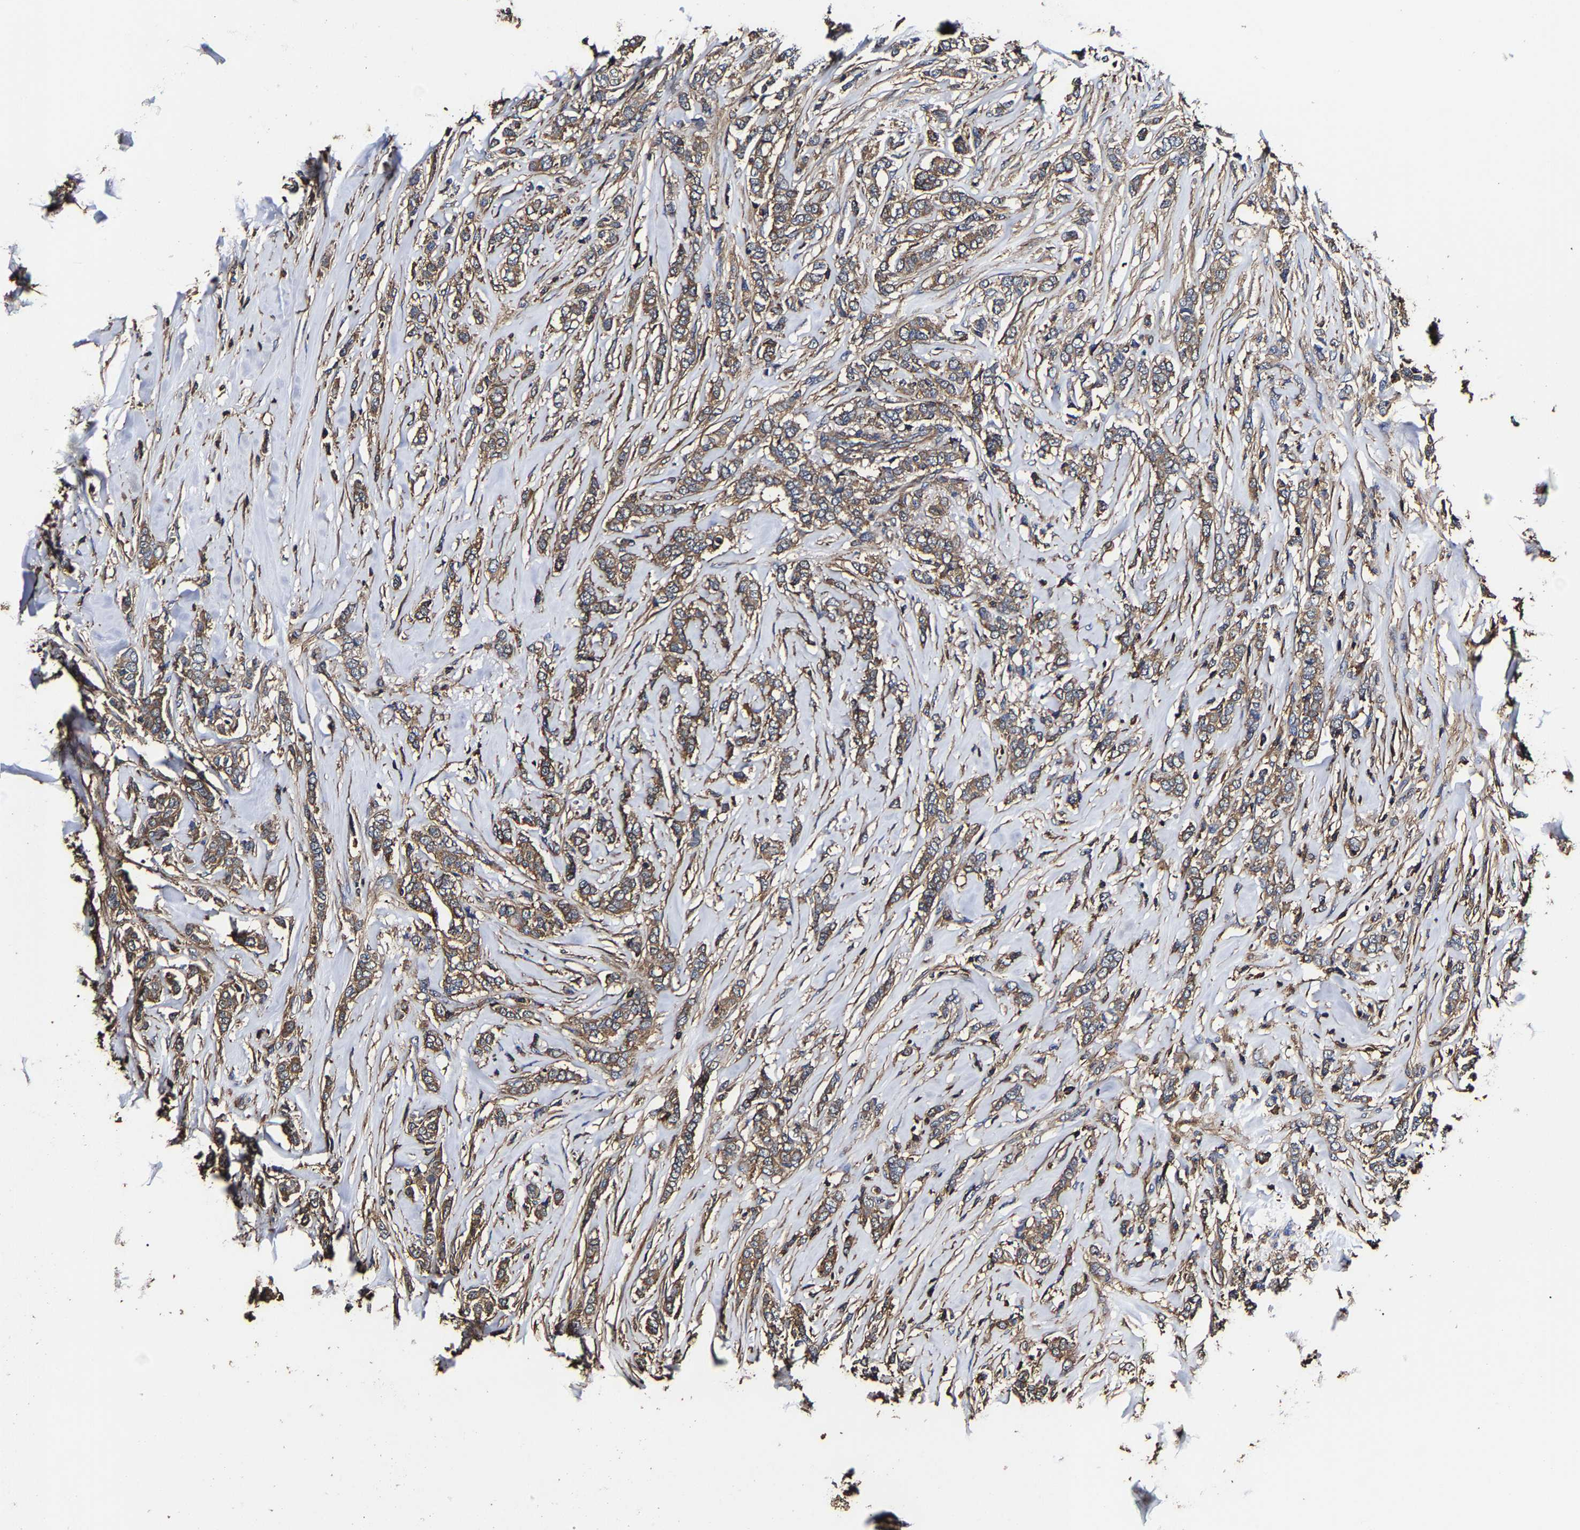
{"staining": {"intensity": "moderate", "quantity": ">75%", "location": "cytoplasmic/membranous"}, "tissue": "breast cancer", "cell_type": "Tumor cells", "image_type": "cancer", "snomed": [{"axis": "morphology", "description": "Lobular carcinoma"}, {"axis": "topography", "description": "Skin"}, {"axis": "topography", "description": "Breast"}], "caption": "Lobular carcinoma (breast) stained with a brown dye displays moderate cytoplasmic/membranous positive expression in approximately >75% of tumor cells.", "gene": "SSH3", "patient": {"sex": "female", "age": 46}}